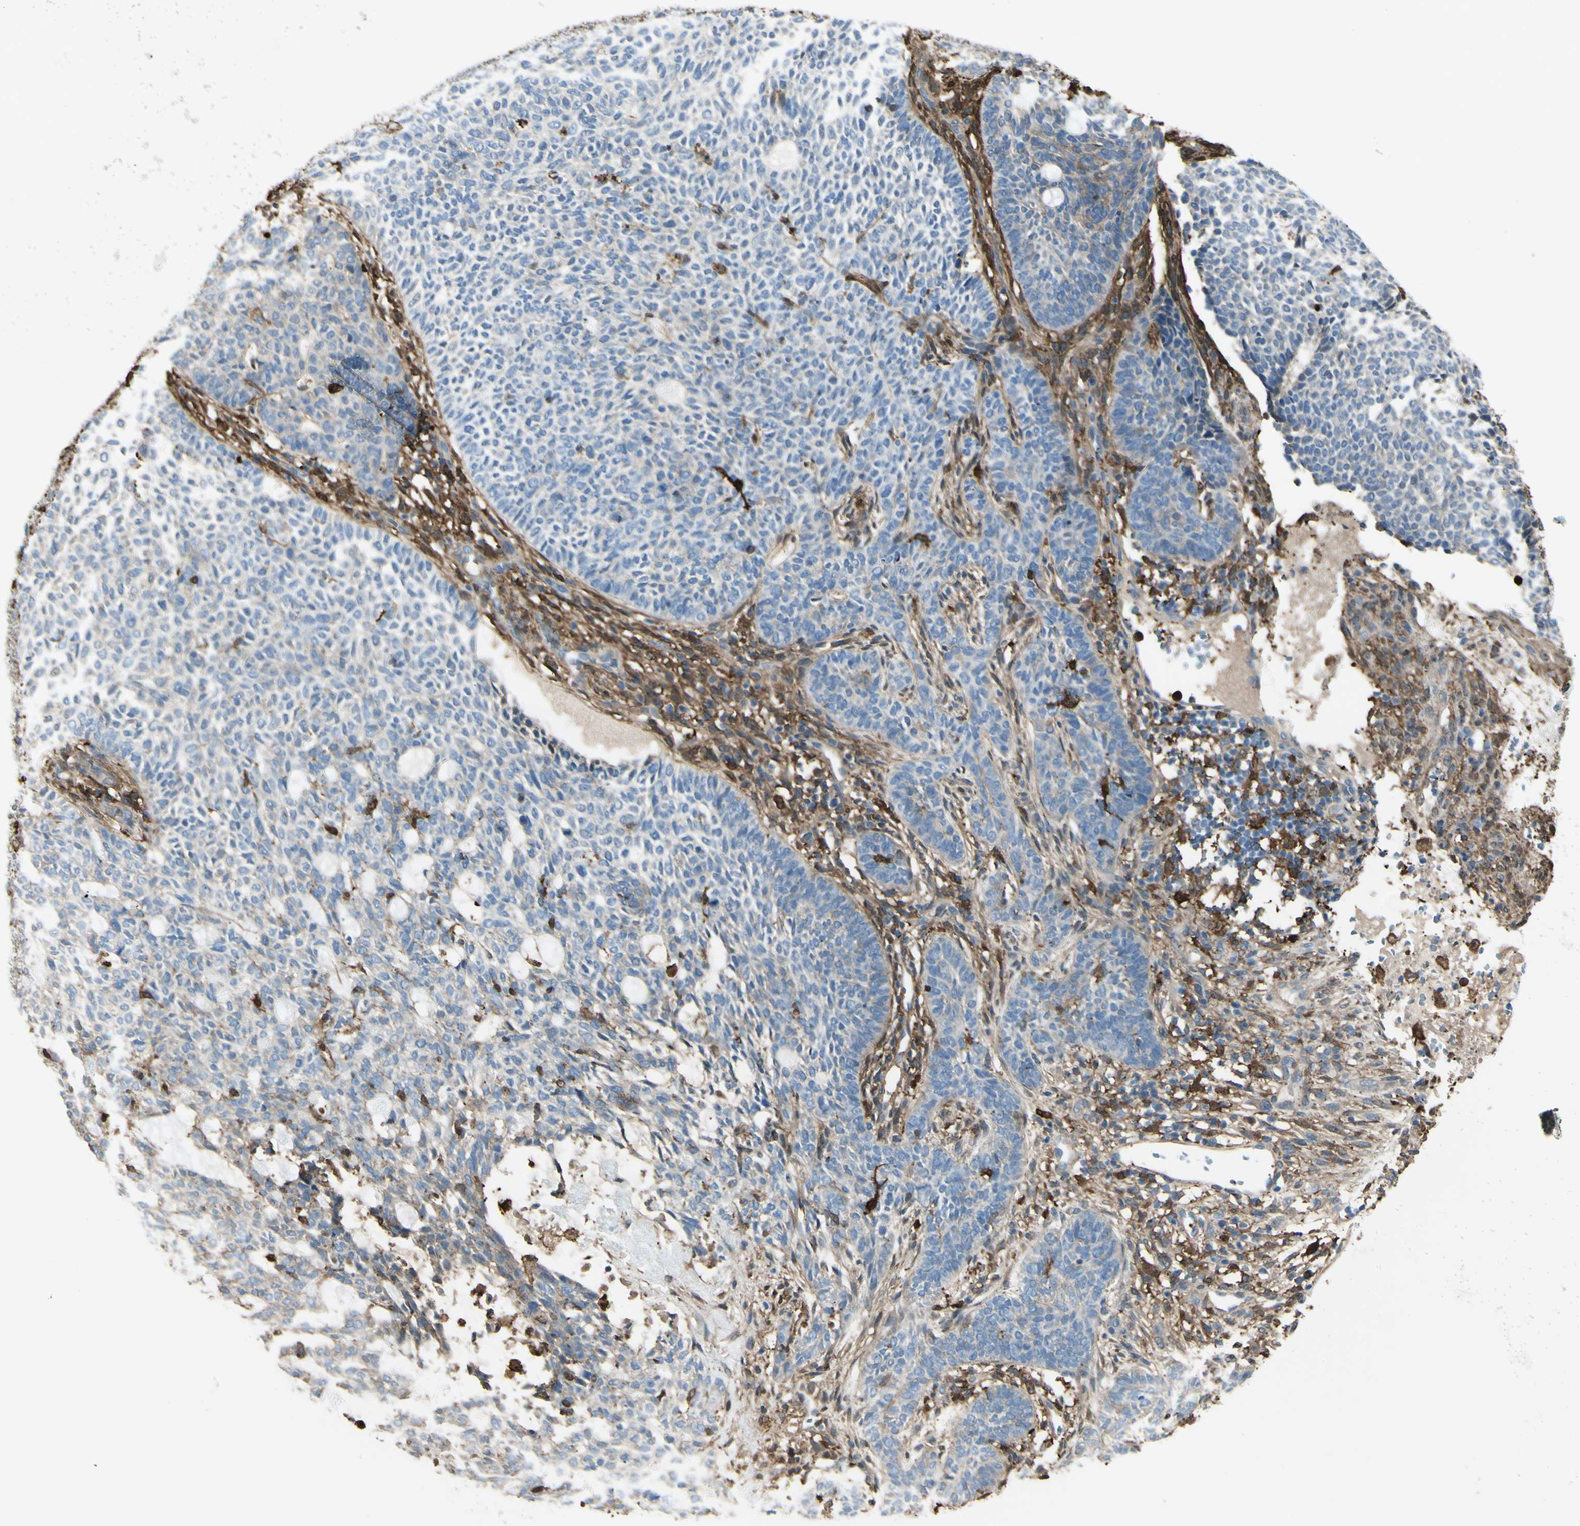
{"staining": {"intensity": "negative", "quantity": "none", "location": "none"}, "tissue": "skin cancer", "cell_type": "Tumor cells", "image_type": "cancer", "snomed": [{"axis": "morphology", "description": "Basal cell carcinoma"}, {"axis": "topography", "description": "Skin"}], "caption": "This is a micrograph of IHC staining of skin basal cell carcinoma, which shows no staining in tumor cells. The staining is performed using DAB (3,3'-diaminobenzidine) brown chromogen with nuclei counter-stained in using hematoxylin.", "gene": "GSN", "patient": {"sex": "male", "age": 87}}